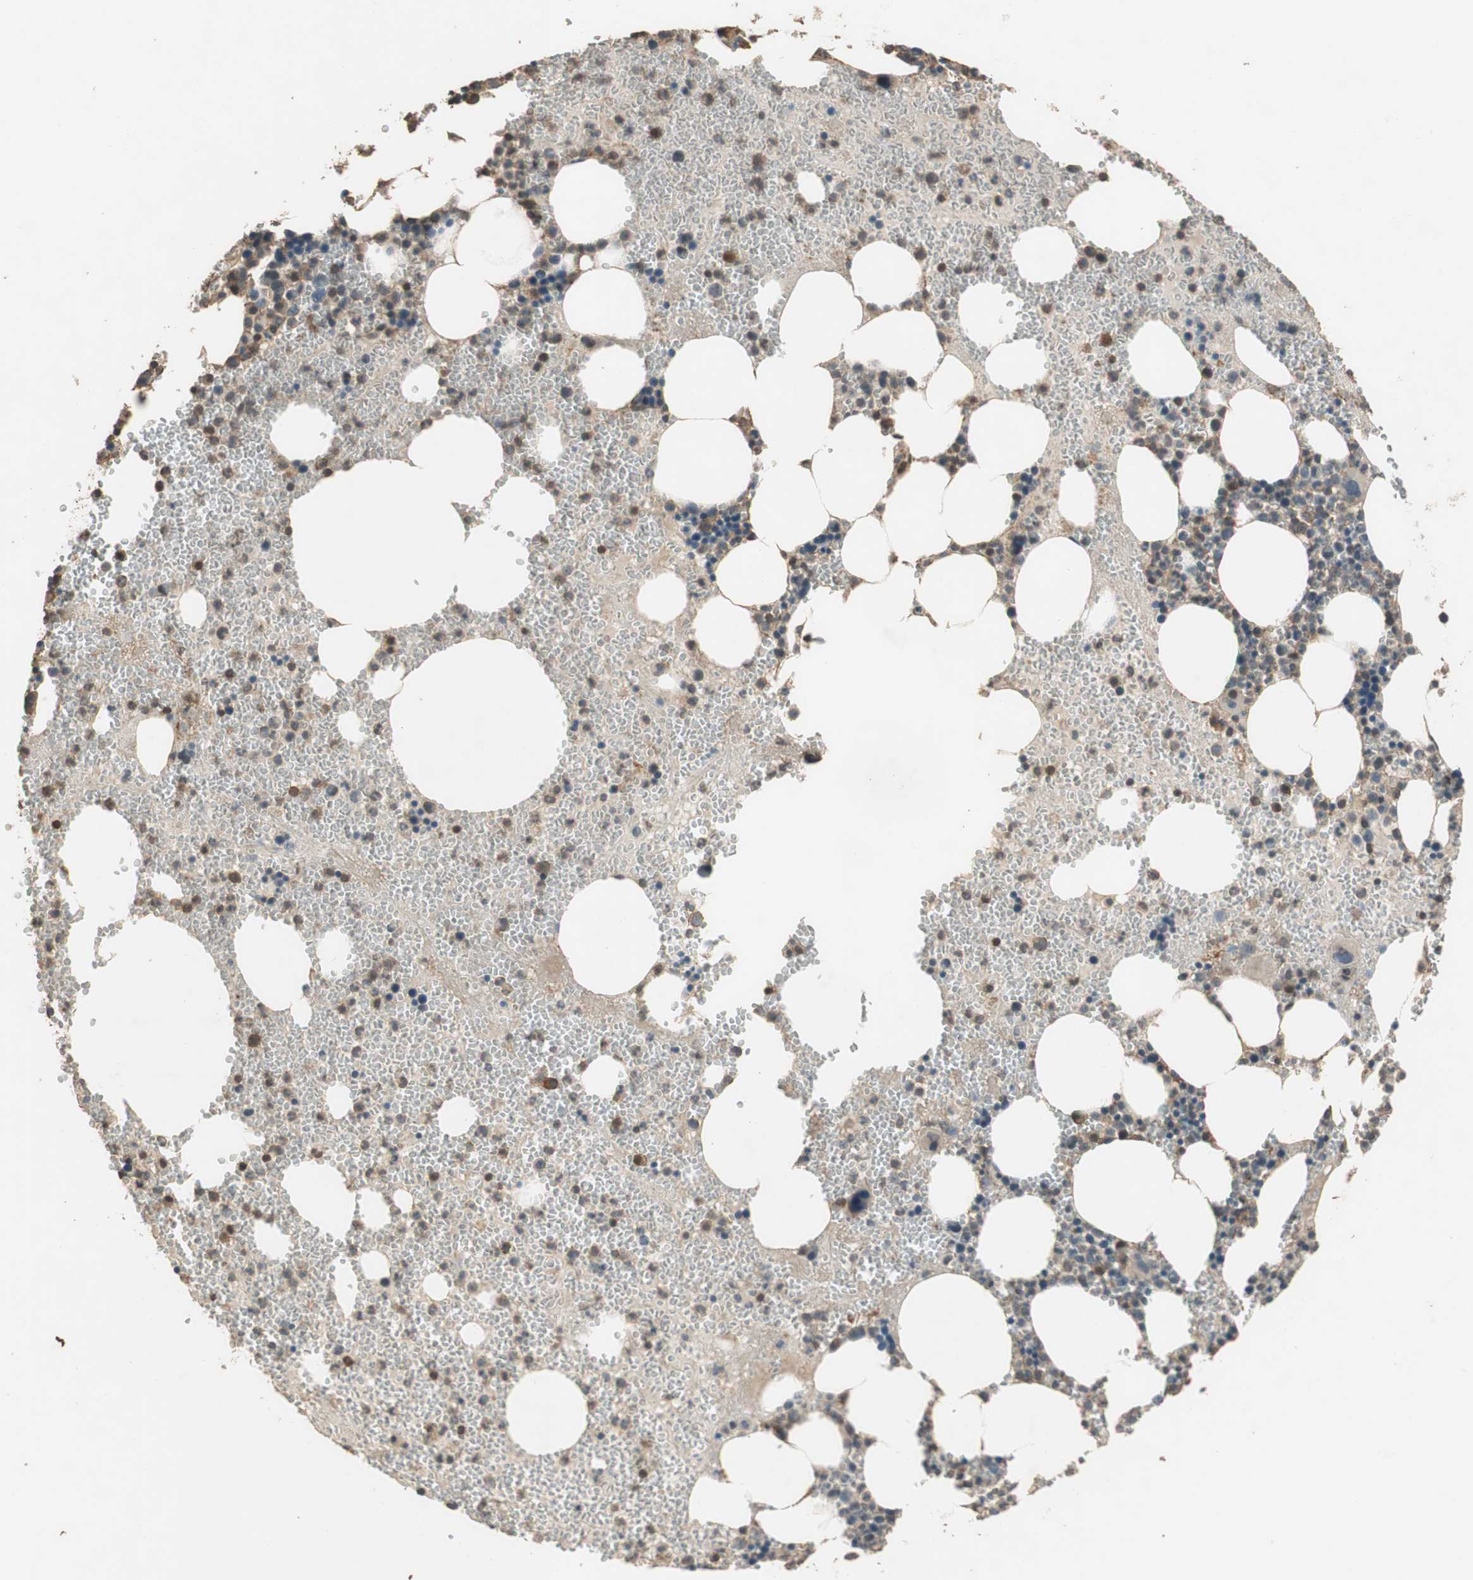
{"staining": {"intensity": "moderate", "quantity": "25%-75%", "location": "cytoplasmic/membranous"}, "tissue": "bone marrow", "cell_type": "Hematopoietic cells", "image_type": "normal", "snomed": [{"axis": "morphology", "description": "Normal tissue, NOS"}, {"axis": "morphology", "description": "Inflammation, NOS"}, {"axis": "topography", "description": "Bone marrow"}], "caption": "Brown immunohistochemical staining in benign bone marrow exhibits moderate cytoplasmic/membranous expression in about 25%-75% of hematopoietic cells. The protein of interest is stained brown, and the nuclei are stained in blue (DAB IHC with brightfield microscopy, high magnification).", "gene": "MST1R", "patient": {"sex": "female", "age": 76}}